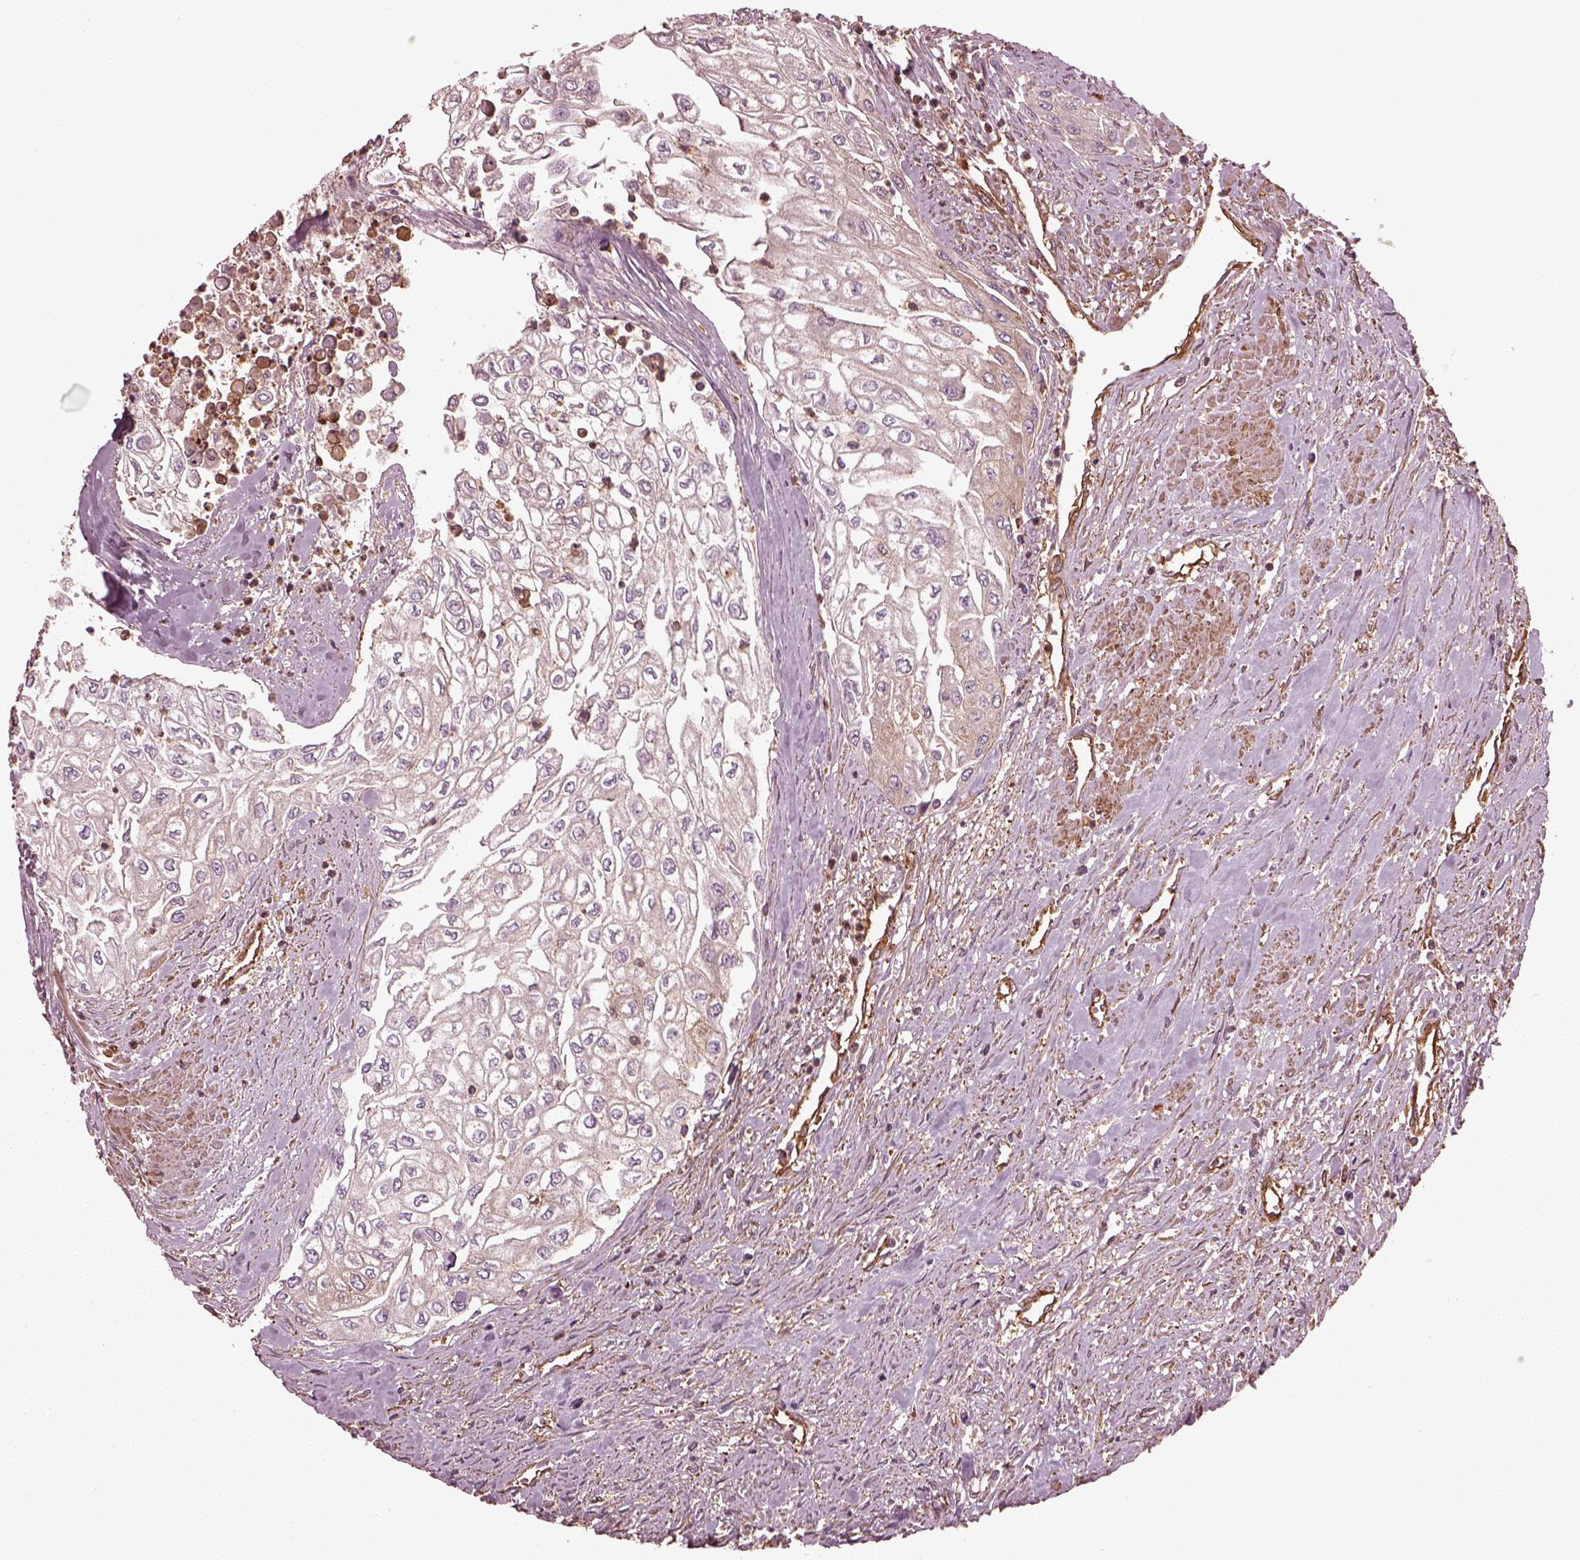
{"staining": {"intensity": "weak", "quantity": ">75%", "location": "cytoplasmic/membranous"}, "tissue": "urothelial cancer", "cell_type": "Tumor cells", "image_type": "cancer", "snomed": [{"axis": "morphology", "description": "Urothelial carcinoma, High grade"}, {"axis": "topography", "description": "Urinary bladder"}], "caption": "IHC staining of urothelial cancer, which displays low levels of weak cytoplasmic/membranous positivity in about >75% of tumor cells indicating weak cytoplasmic/membranous protein staining. The staining was performed using DAB (3,3'-diaminobenzidine) (brown) for protein detection and nuclei were counterstained in hematoxylin (blue).", "gene": "MYL6", "patient": {"sex": "male", "age": 62}}